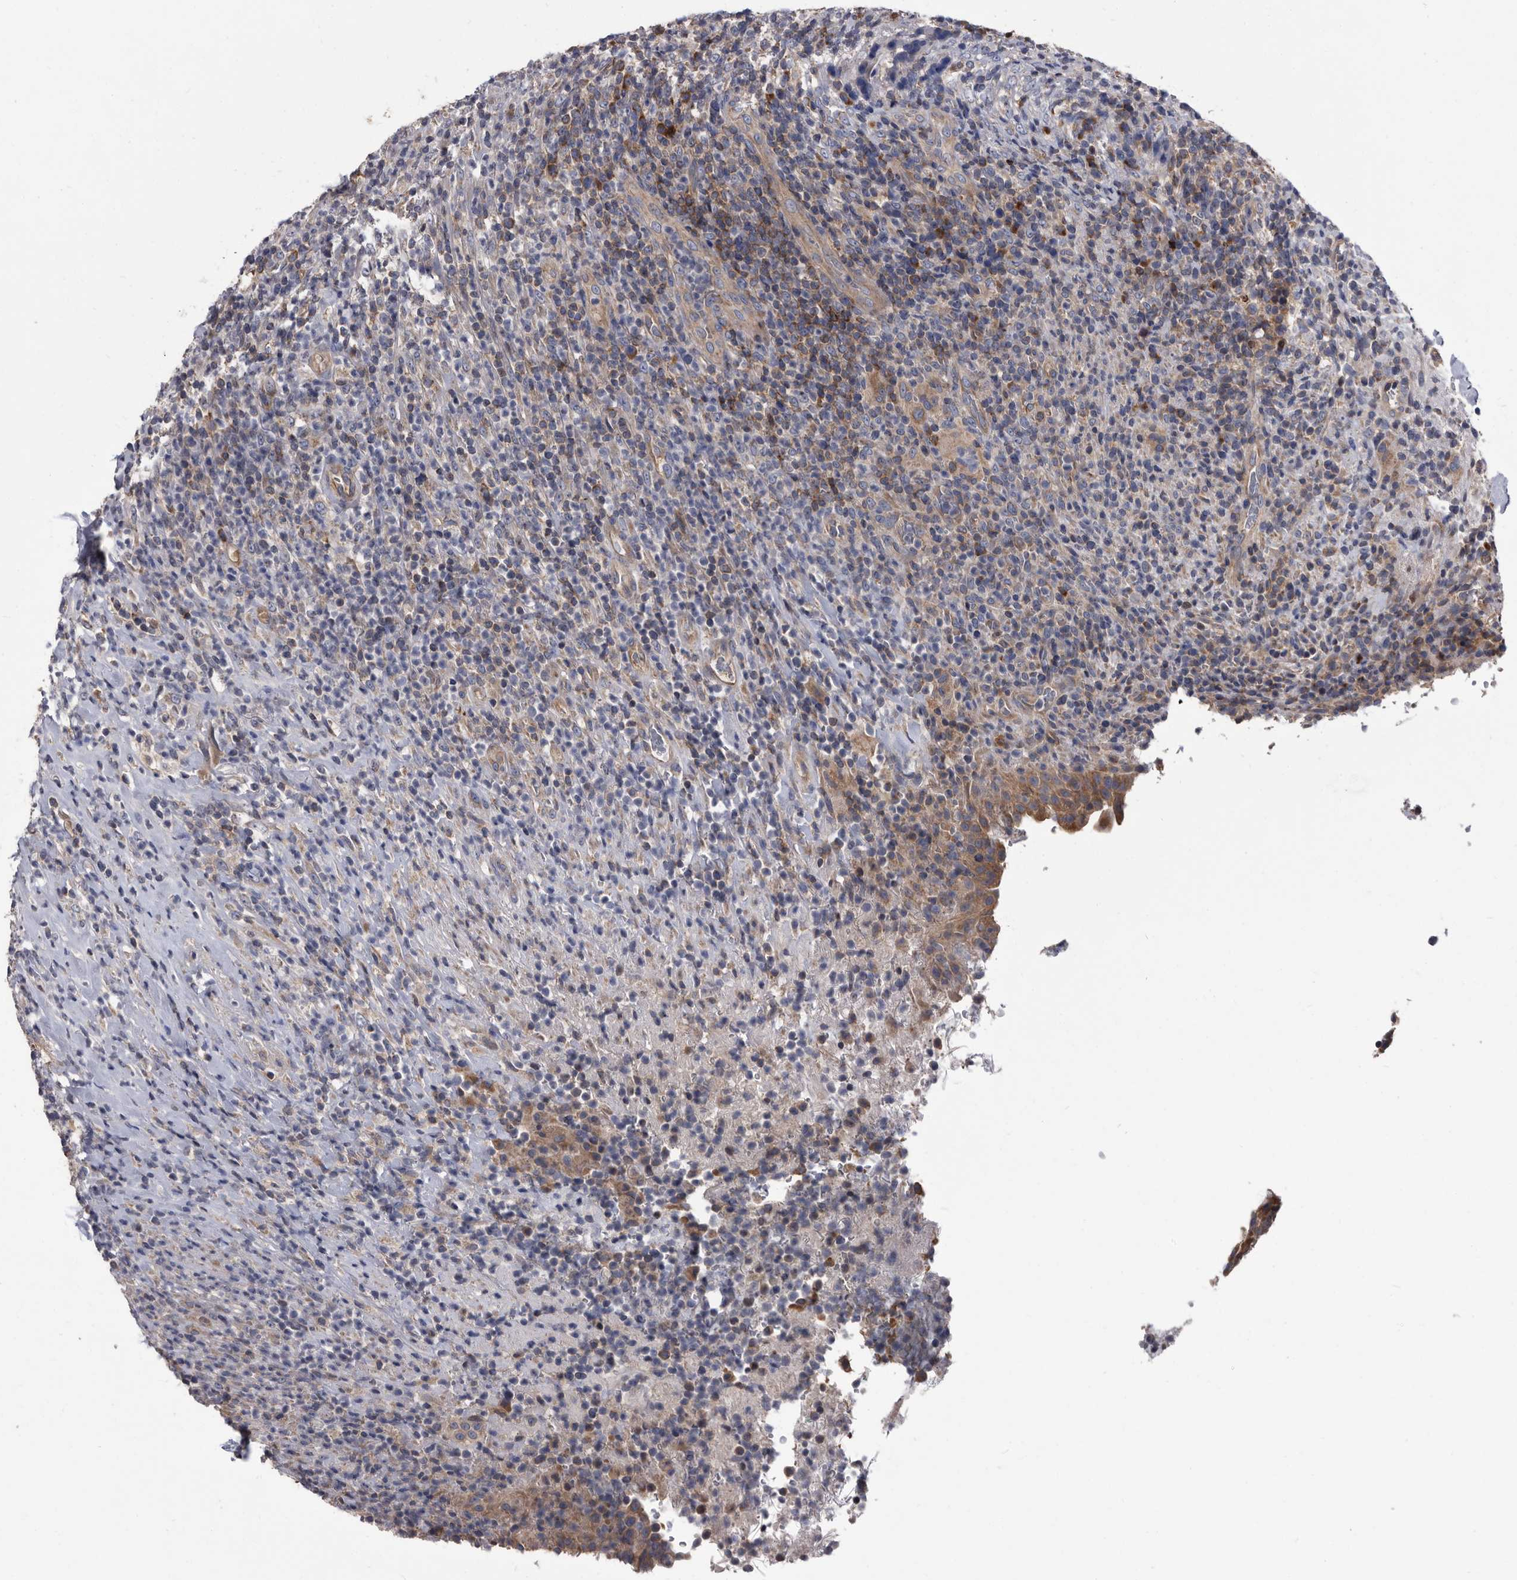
{"staining": {"intensity": "moderate", "quantity": ">75%", "location": "cytoplasmic/membranous"}, "tissue": "urinary bladder", "cell_type": "Urothelial cells", "image_type": "normal", "snomed": [{"axis": "morphology", "description": "Normal tissue, NOS"}, {"axis": "morphology", "description": "Inflammation, NOS"}, {"axis": "topography", "description": "Urinary bladder"}], "caption": "Moderate cytoplasmic/membranous expression for a protein is identified in approximately >75% of urothelial cells of normal urinary bladder using immunohistochemistry (IHC).", "gene": "DTNBP1", "patient": {"sex": "female", "age": 75}}